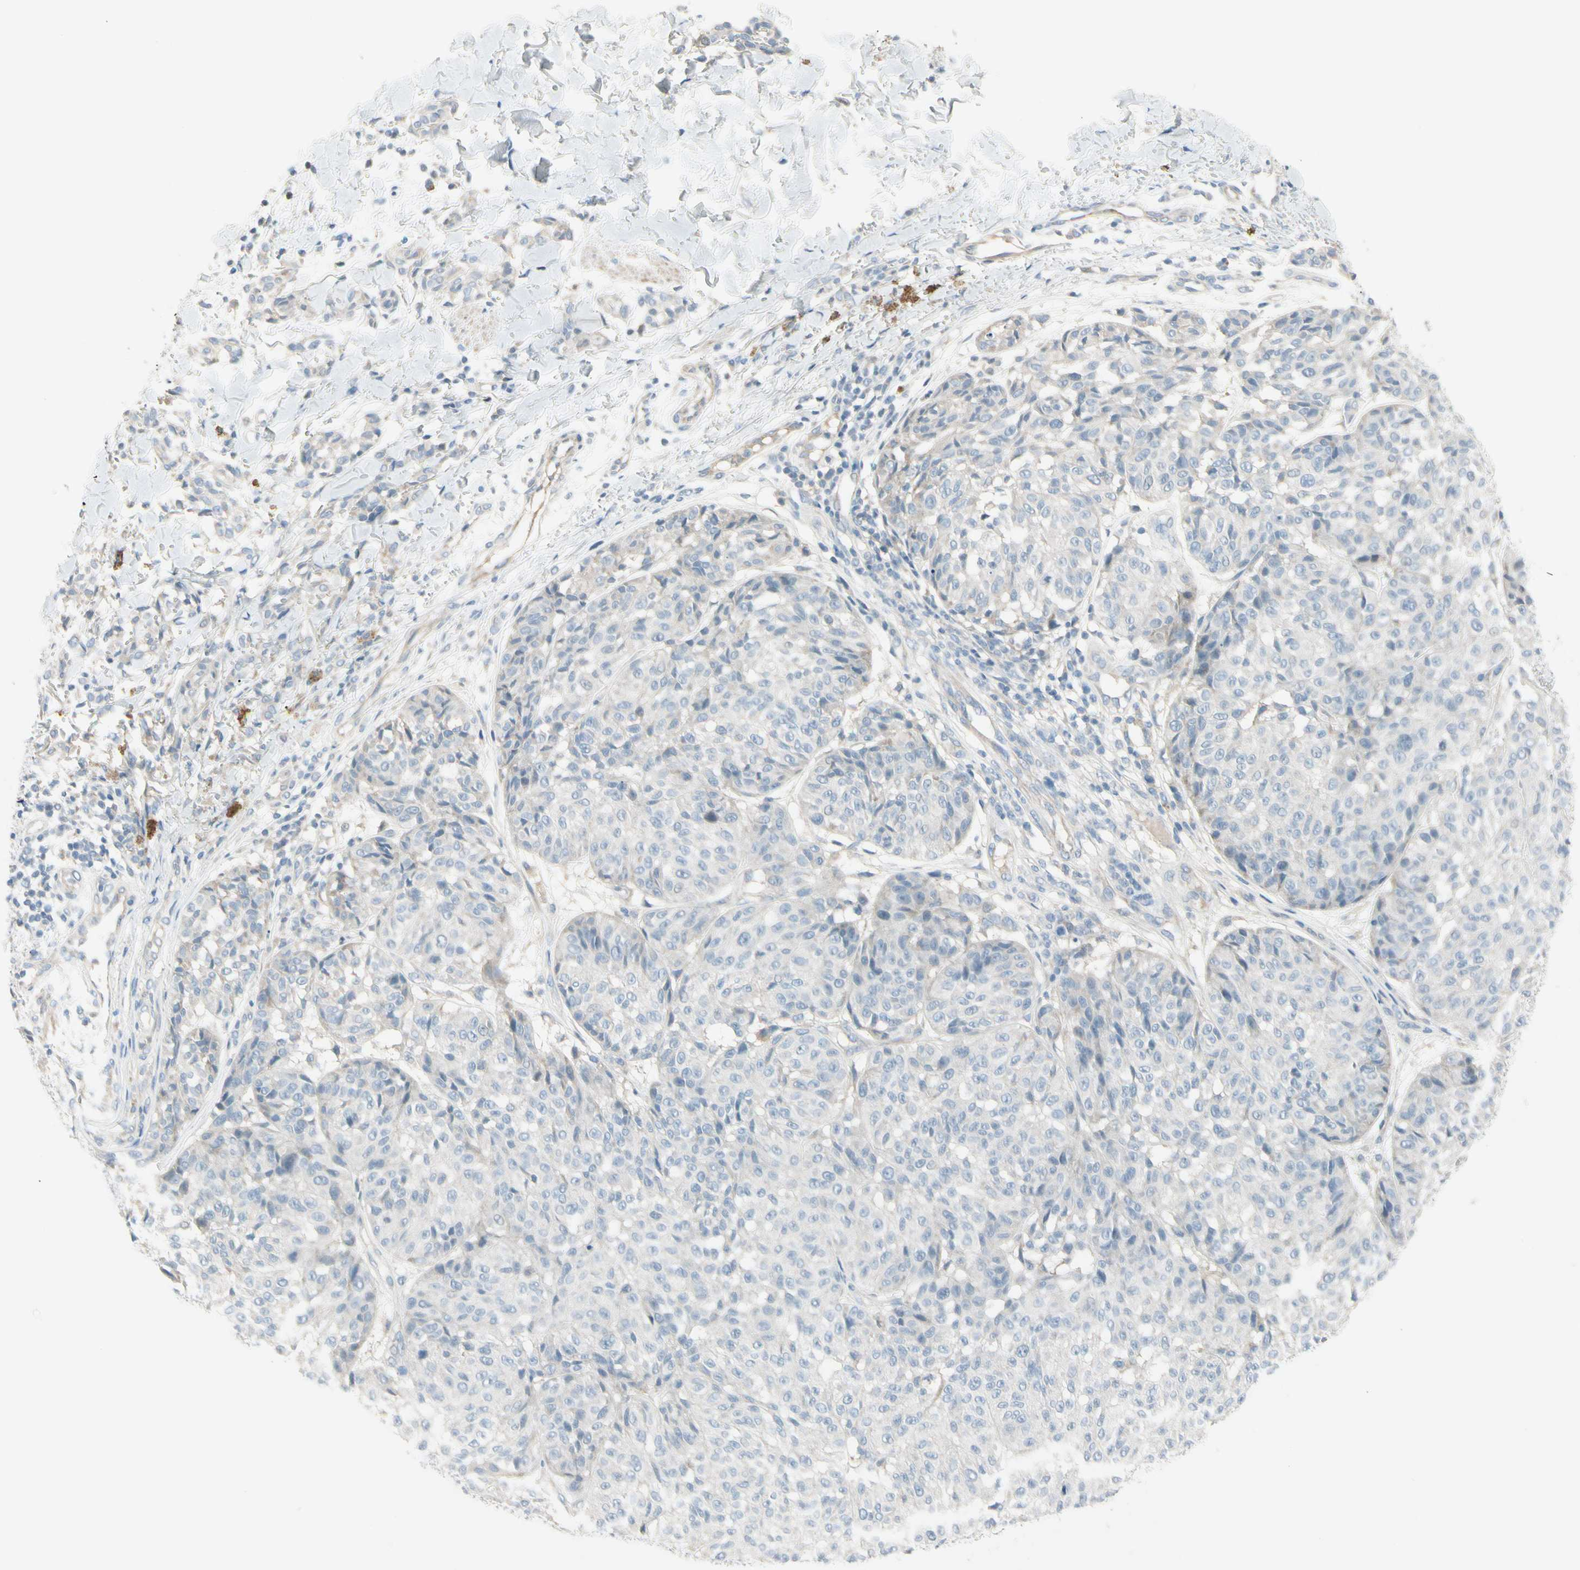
{"staining": {"intensity": "negative", "quantity": "none", "location": "none"}, "tissue": "melanoma", "cell_type": "Tumor cells", "image_type": "cancer", "snomed": [{"axis": "morphology", "description": "Malignant melanoma, NOS"}, {"axis": "topography", "description": "Skin"}], "caption": "Malignant melanoma stained for a protein using IHC exhibits no positivity tumor cells.", "gene": "CYP2E1", "patient": {"sex": "female", "age": 46}}